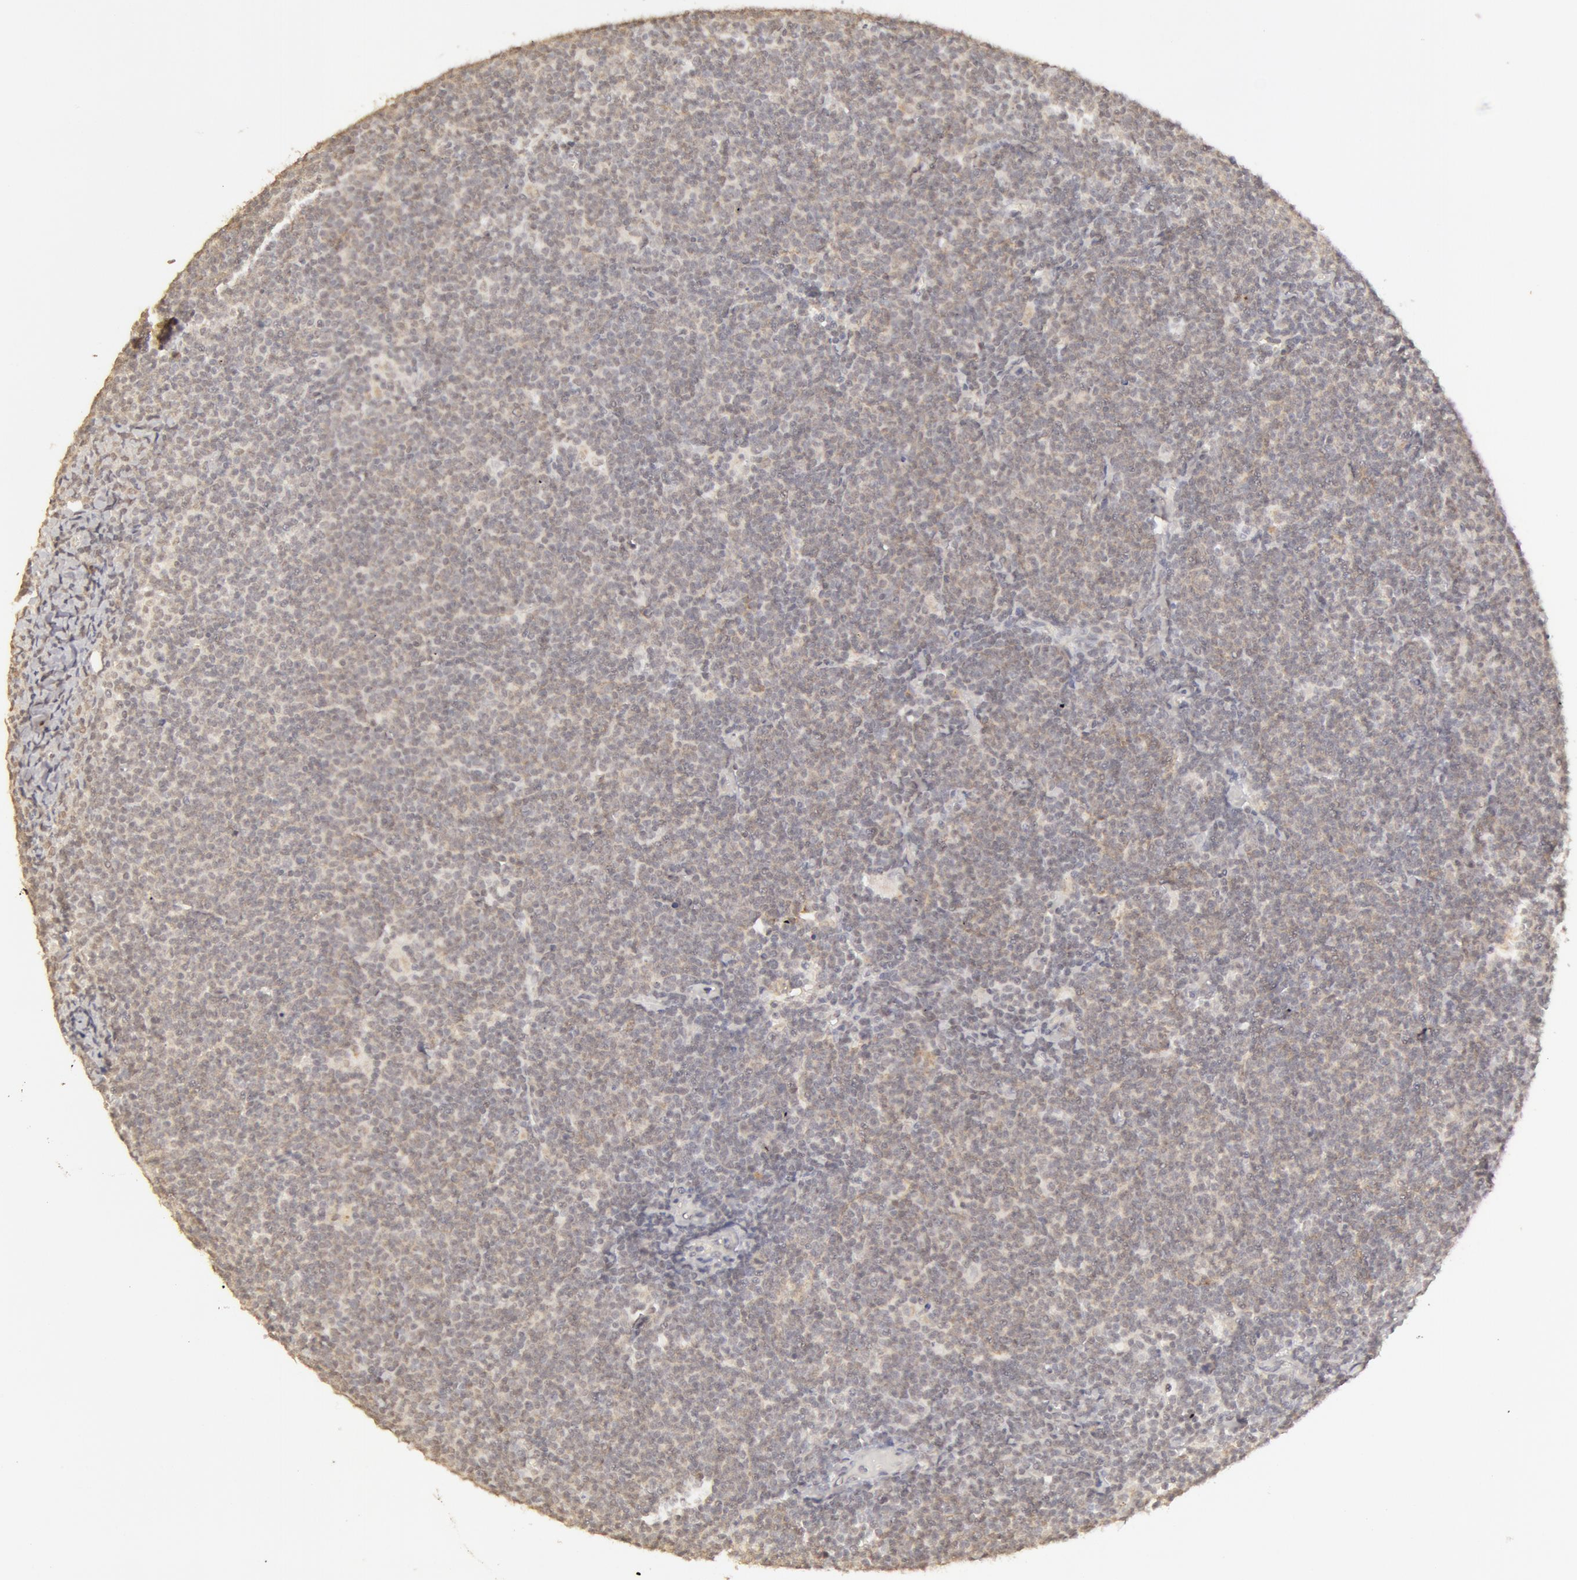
{"staining": {"intensity": "negative", "quantity": "none", "location": "none"}, "tissue": "lymphoma", "cell_type": "Tumor cells", "image_type": "cancer", "snomed": [{"axis": "morphology", "description": "Malignant lymphoma, non-Hodgkin's type, Low grade"}, {"axis": "topography", "description": "Lymph node"}], "caption": "Micrograph shows no significant protein positivity in tumor cells of lymphoma.", "gene": "ADAM10", "patient": {"sex": "male", "age": 65}}